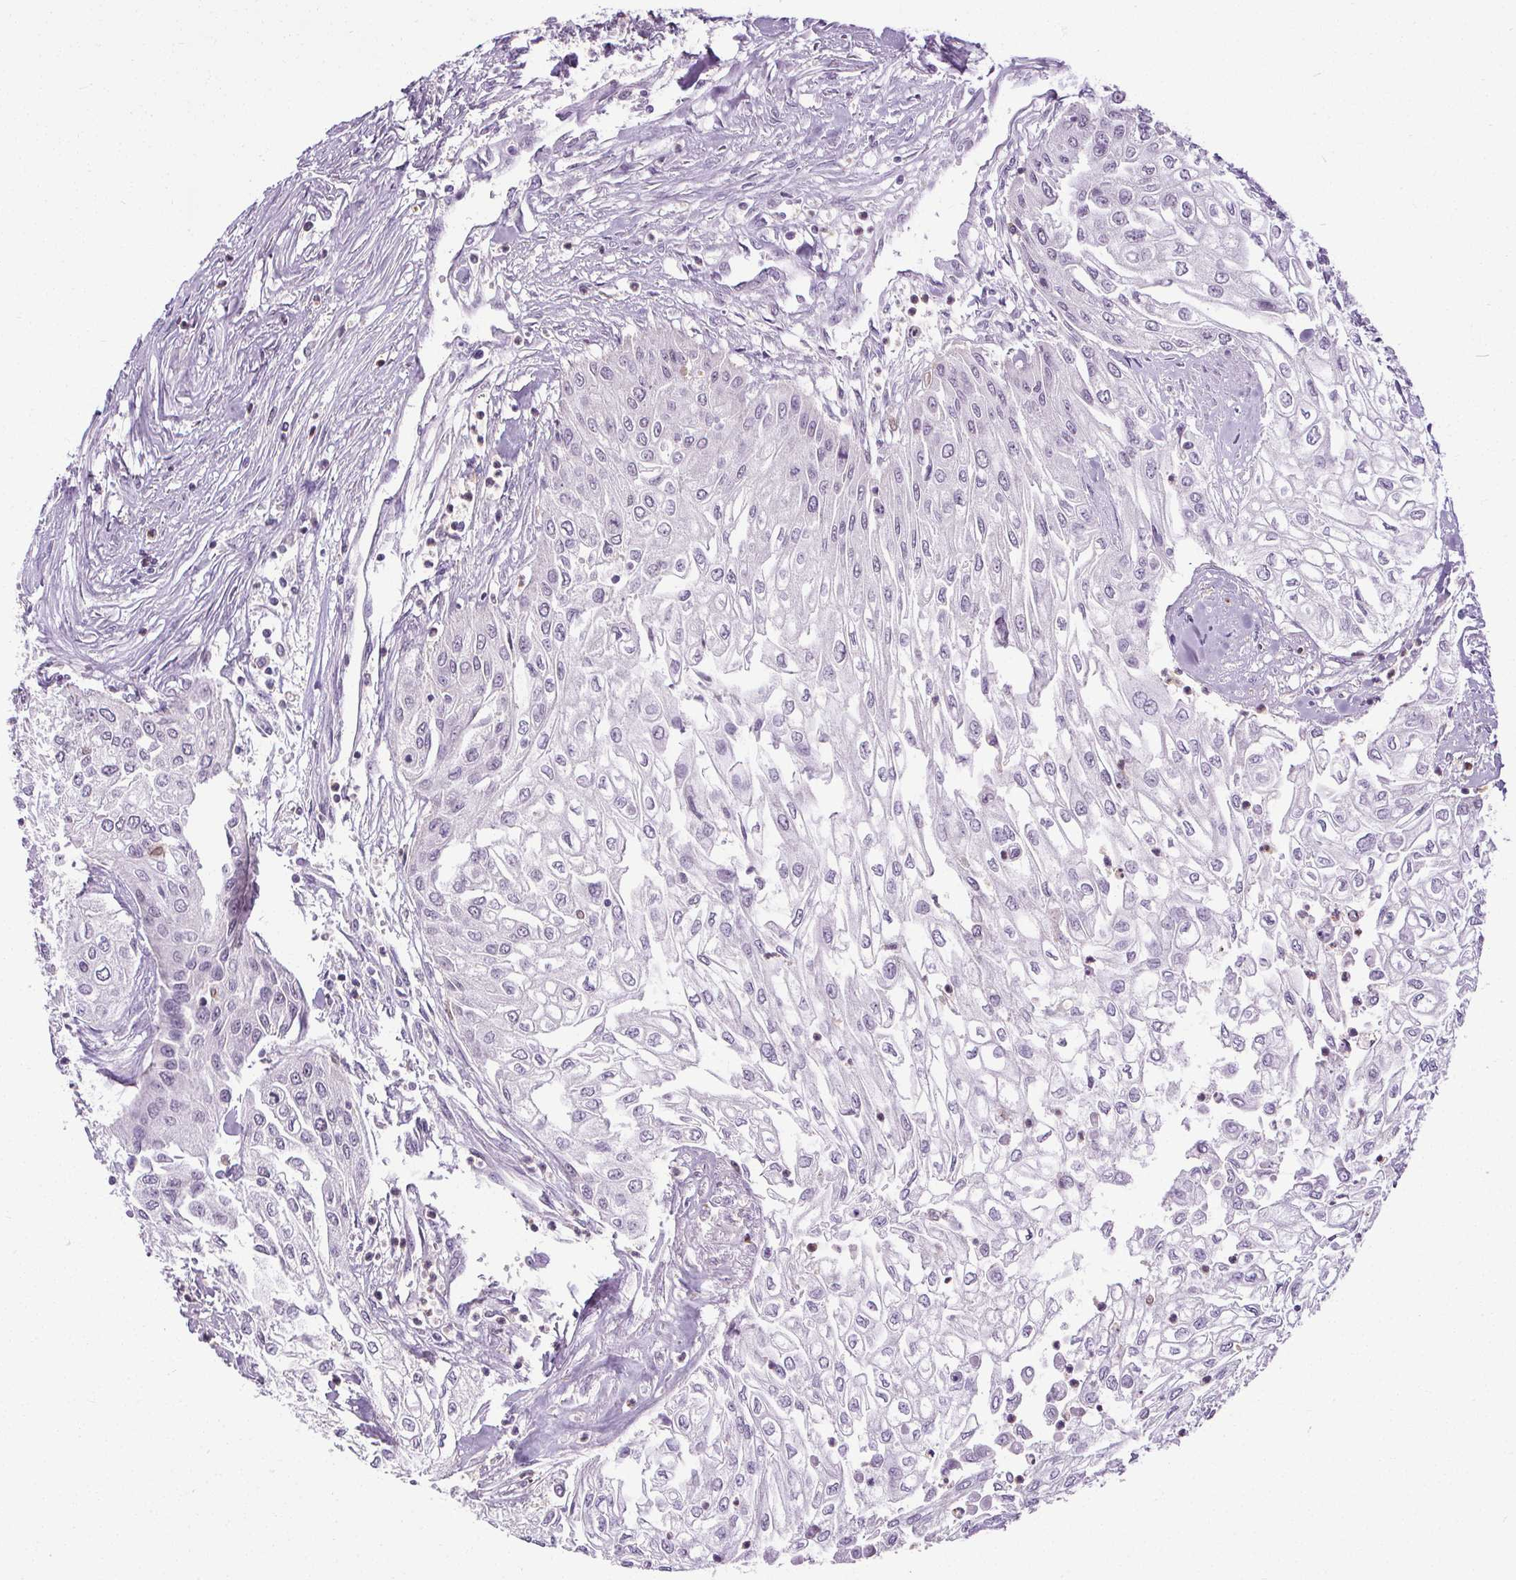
{"staining": {"intensity": "negative", "quantity": "none", "location": "none"}, "tissue": "urothelial cancer", "cell_type": "Tumor cells", "image_type": "cancer", "snomed": [{"axis": "morphology", "description": "Urothelial carcinoma, High grade"}, {"axis": "topography", "description": "Urinary bladder"}], "caption": "Urothelial carcinoma (high-grade) was stained to show a protein in brown. There is no significant staining in tumor cells. (Immunohistochemistry (ihc), brightfield microscopy, high magnification).", "gene": "TMEM240", "patient": {"sex": "male", "age": 62}}